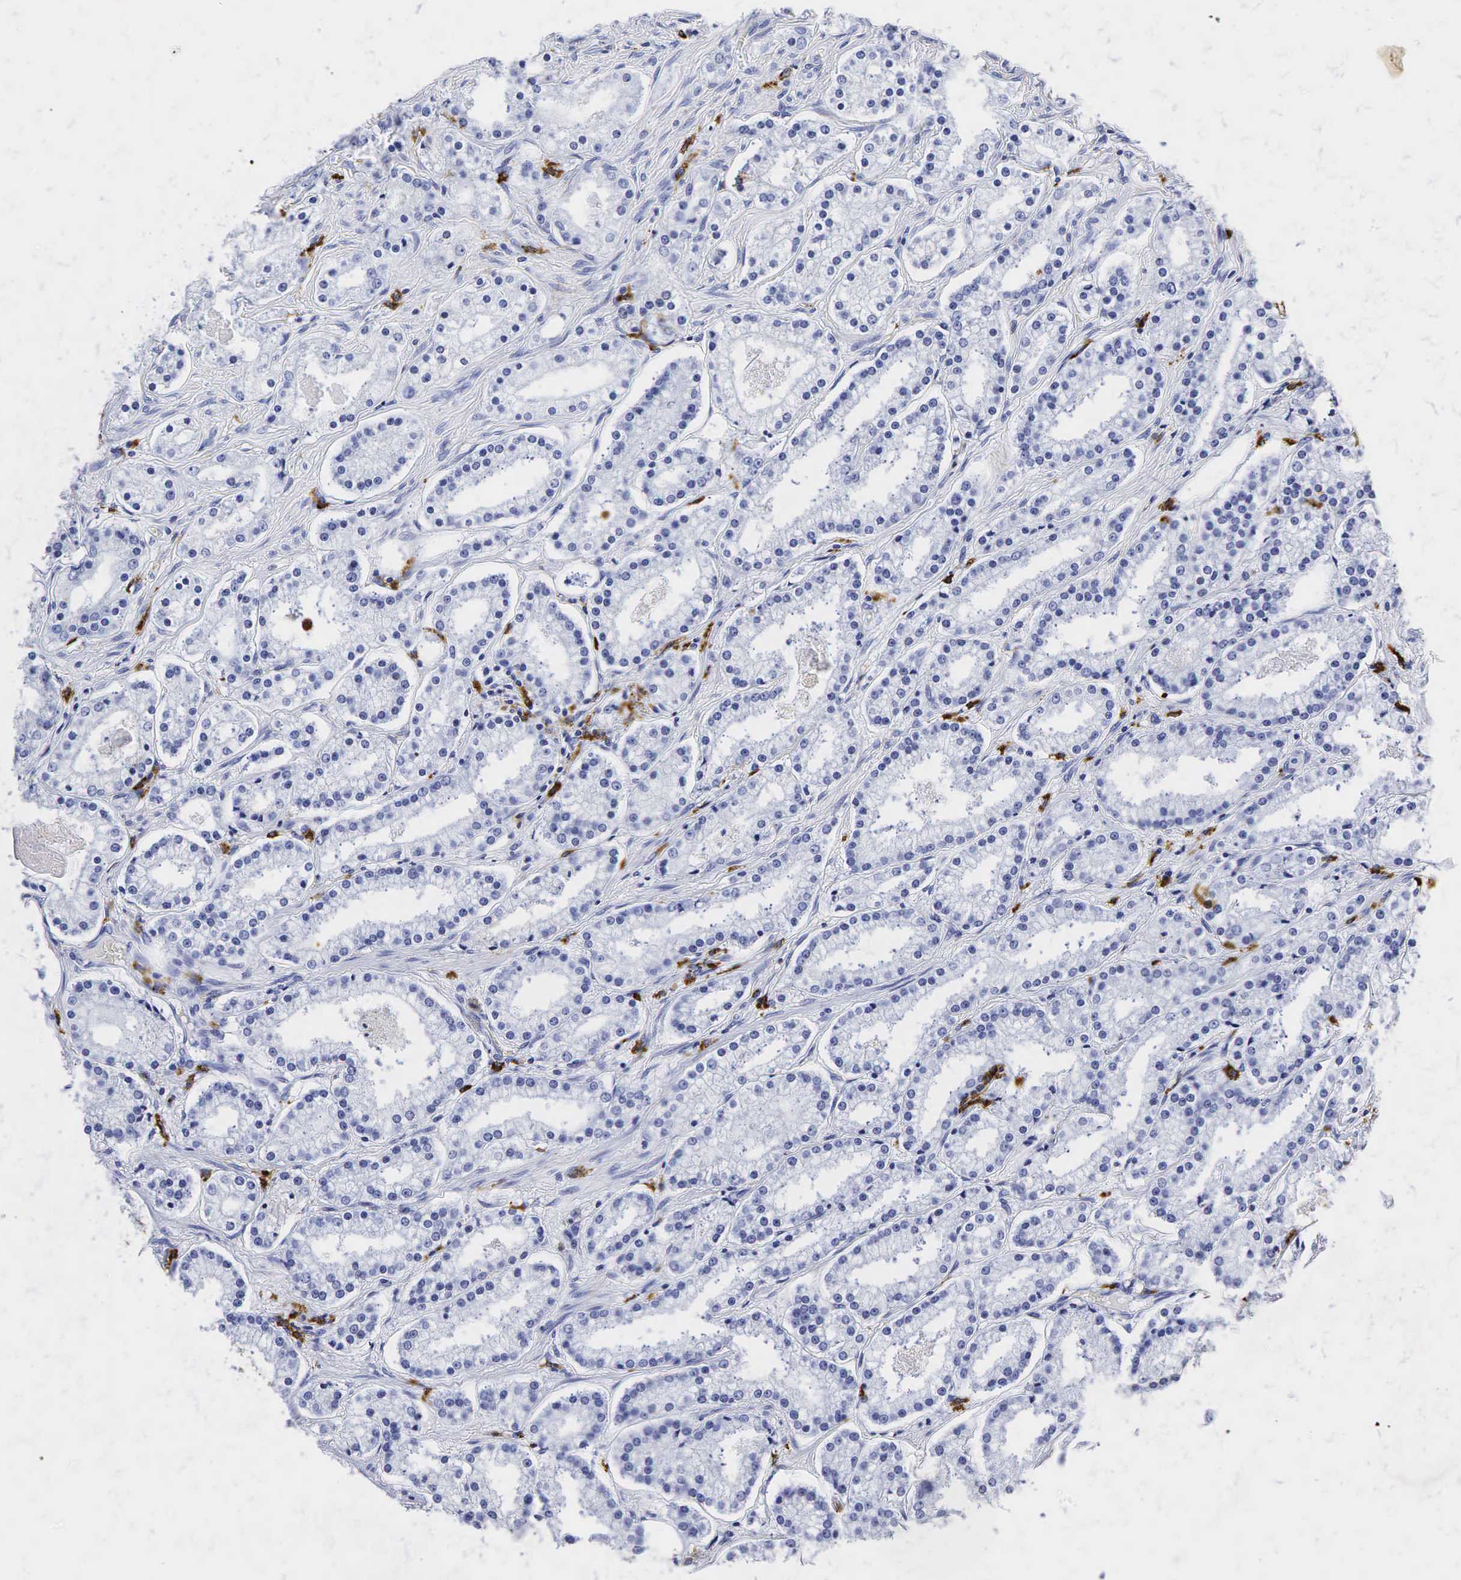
{"staining": {"intensity": "negative", "quantity": "none", "location": "none"}, "tissue": "prostate cancer", "cell_type": "Tumor cells", "image_type": "cancer", "snomed": [{"axis": "morphology", "description": "Adenocarcinoma, Medium grade"}, {"axis": "topography", "description": "Prostate"}], "caption": "This photomicrograph is of adenocarcinoma (medium-grade) (prostate) stained with IHC to label a protein in brown with the nuclei are counter-stained blue. There is no expression in tumor cells. (DAB (3,3'-diaminobenzidine) immunohistochemistry (IHC) visualized using brightfield microscopy, high magnification).", "gene": "LYZ", "patient": {"sex": "male", "age": 73}}